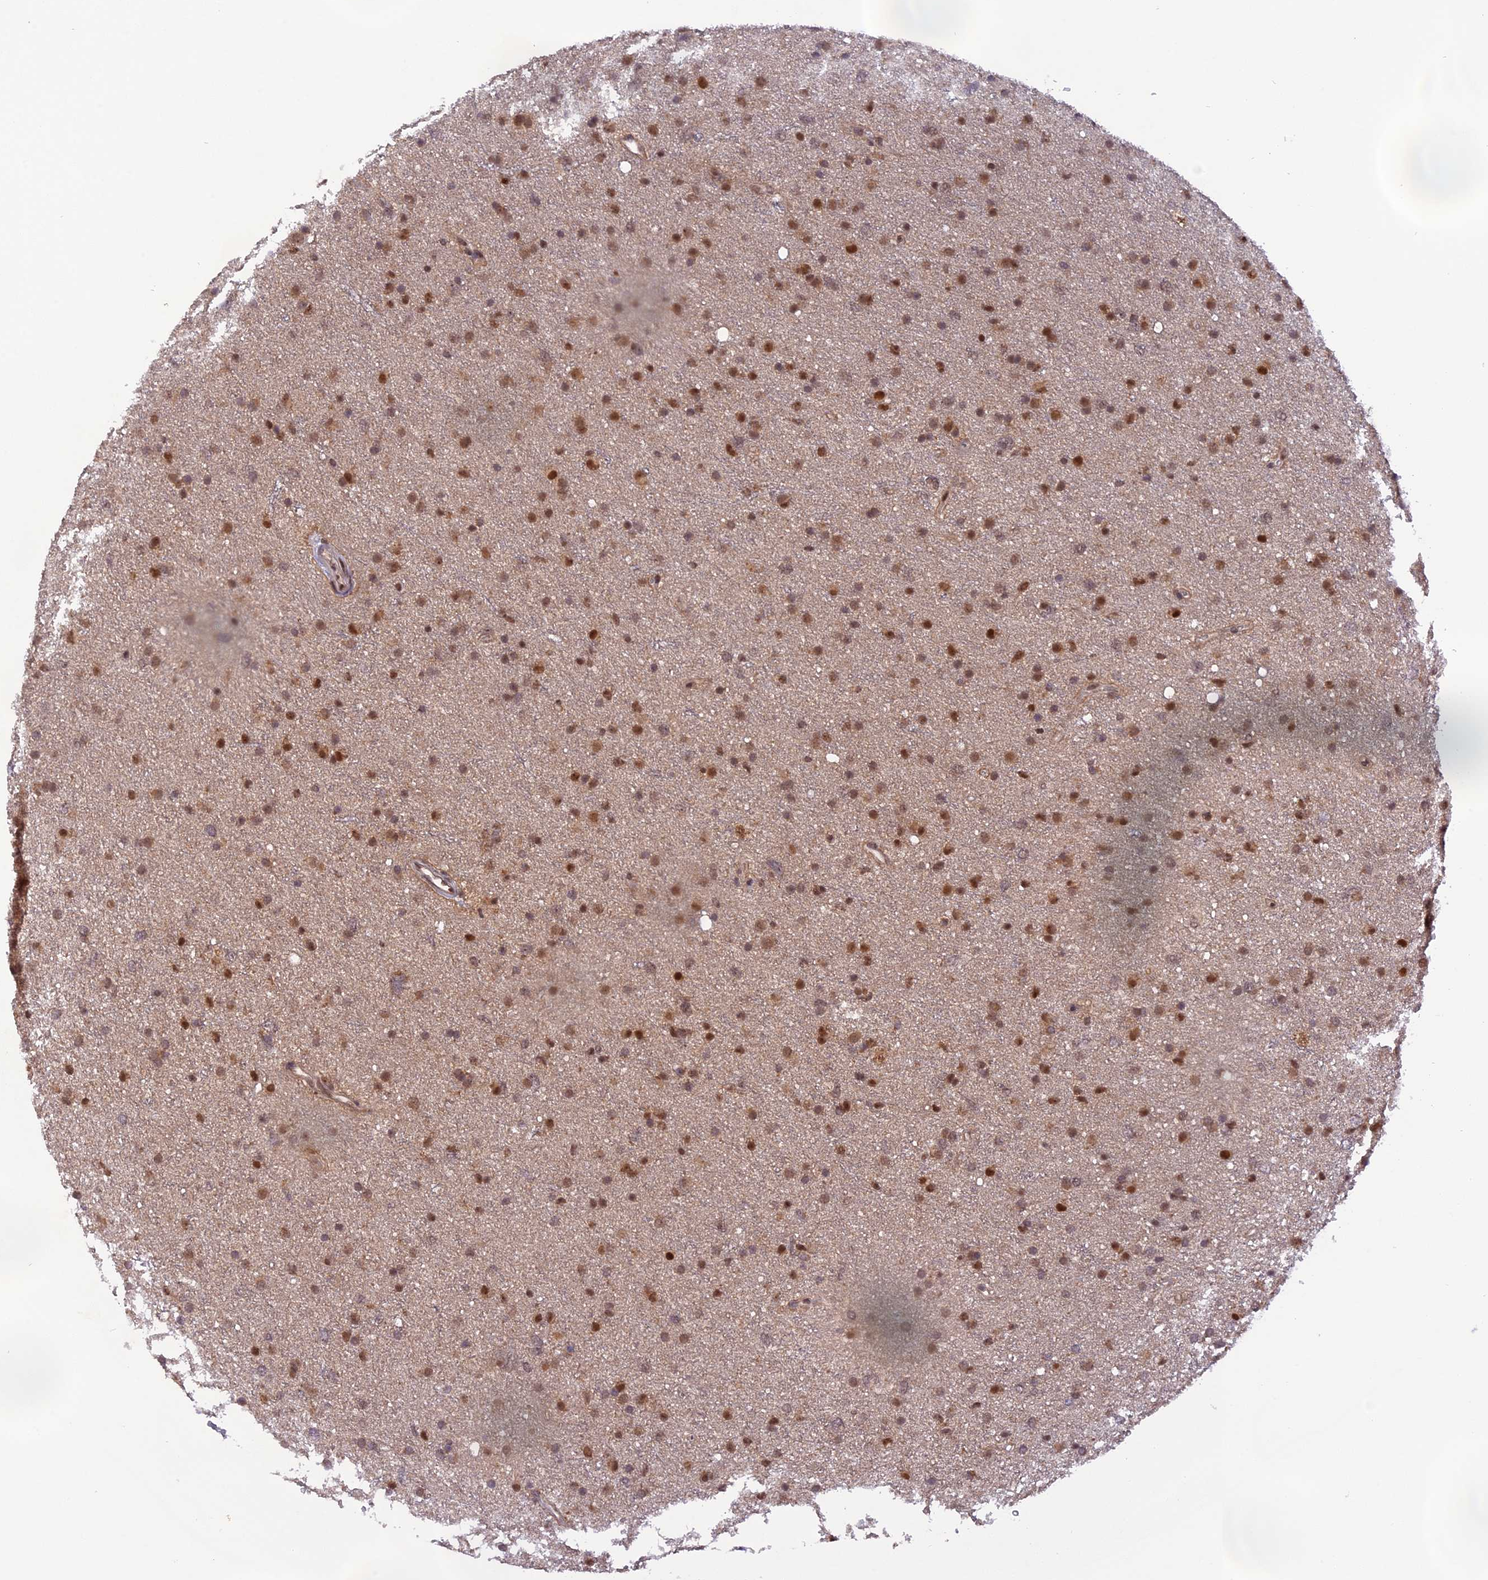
{"staining": {"intensity": "moderate", "quantity": ">75%", "location": "nuclear"}, "tissue": "glioma", "cell_type": "Tumor cells", "image_type": "cancer", "snomed": [{"axis": "morphology", "description": "Glioma, malignant, Low grade"}, {"axis": "topography", "description": "Cerebral cortex"}], "caption": "Immunohistochemical staining of glioma exhibits medium levels of moderate nuclear expression in about >75% of tumor cells.", "gene": "SAMD4A", "patient": {"sex": "female", "age": 39}}